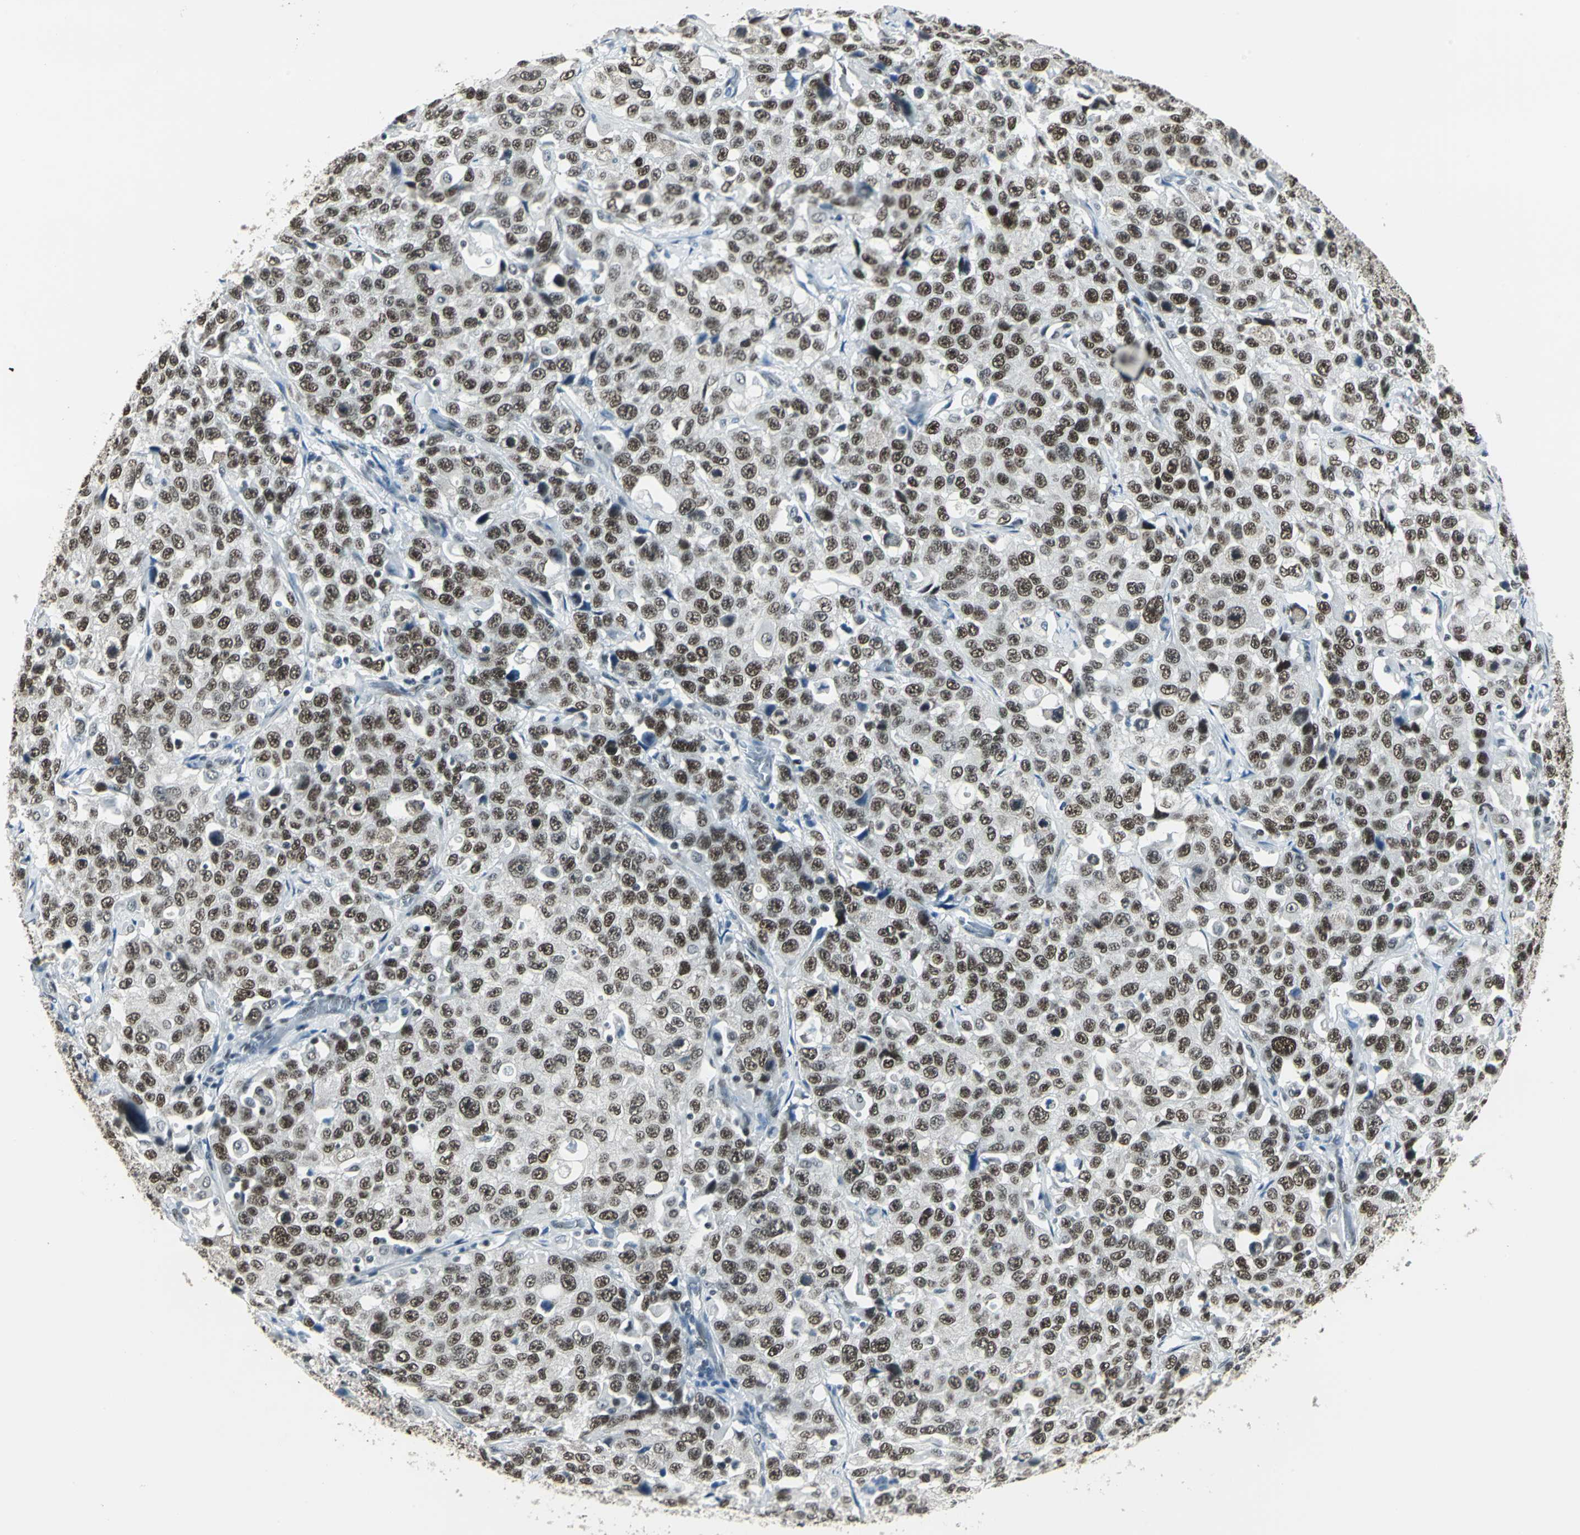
{"staining": {"intensity": "strong", "quantity": ">75%", "location": "nuclear"}, "tissue": "stomach cancer", "cell_type": "Tumor cells", "image_type": "cancer", "snomed": [{"axis": "morphology", "description": "Normal tissue, NOS"}, {"axis": "morphology", "description": "Adenocarcinoma, NOS"}, {"axis": "topography", "description": "Stomach"}], "caption": "Strong nuclear staining is present in about >75% of tumor cells in stomach adenocarcinoma. The protein of interest is stained brown, and the nuclei are stained in blue (DAB IHC with brightfield microscopy, high magnification).", "gene": "ADNP", "patient": {"sex": "male", "age": 48}}